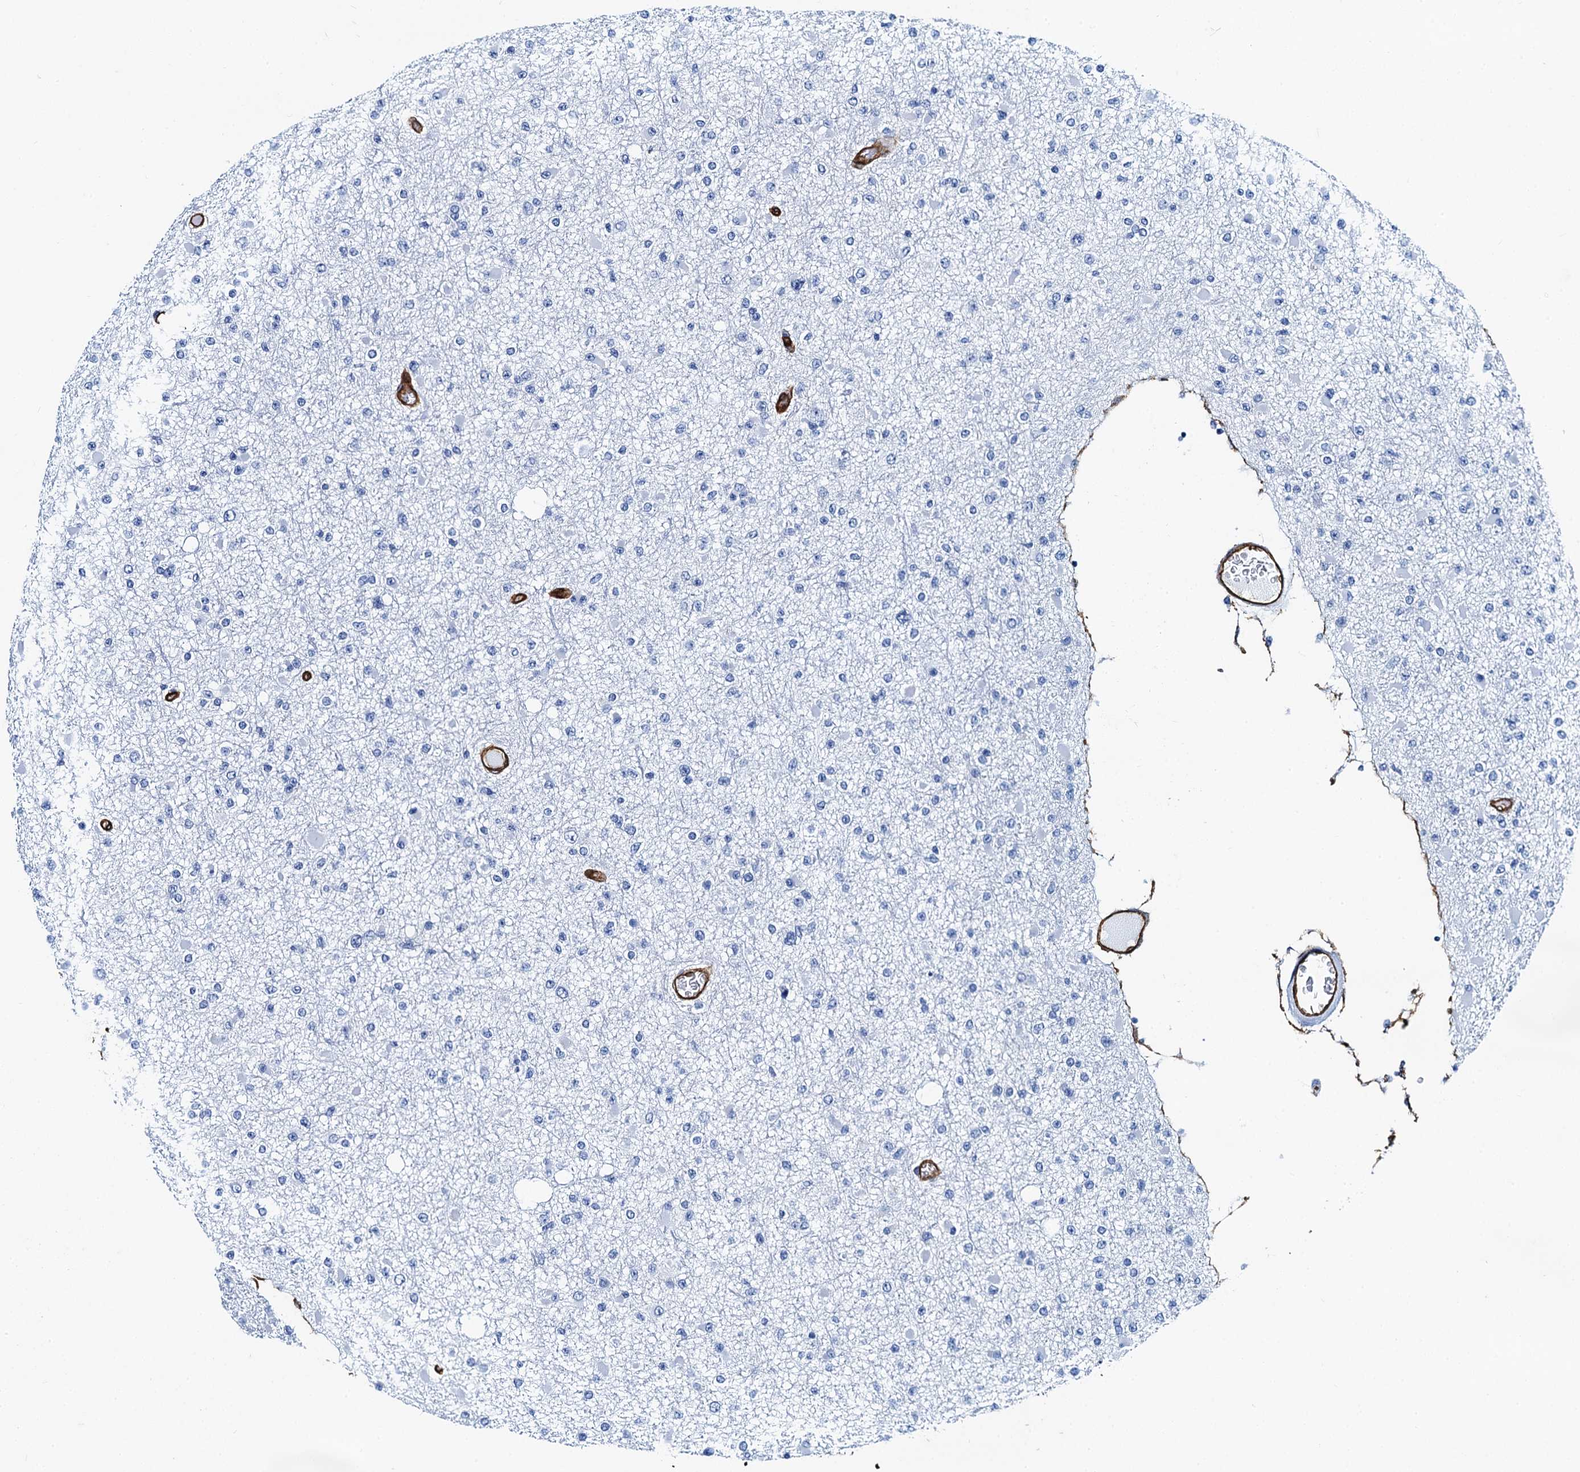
{"staining": {"intensity": "negative", "quantity": "none", "location": "none"}, "tissue": "glioma", "cell_type": "Tumor cells", "image_type": "cancer", "snomed": [{"axis": "morphology", "description": "Glioma, malignant, Low grade"}, {"axis": "topography", "description": "Brain"}], "caption": "The immunohistochemistry image has no significant staining in tumor cells of glioma tissue. Brightfield microscopy of immunohistochemistry stained with DAB (3,3'-diaminobenzidine) (brown) and hematoxylin (blue), captured at high magnification.", "gene": "CAVIN2", "patient": {"sex": "female", "age": 22}}